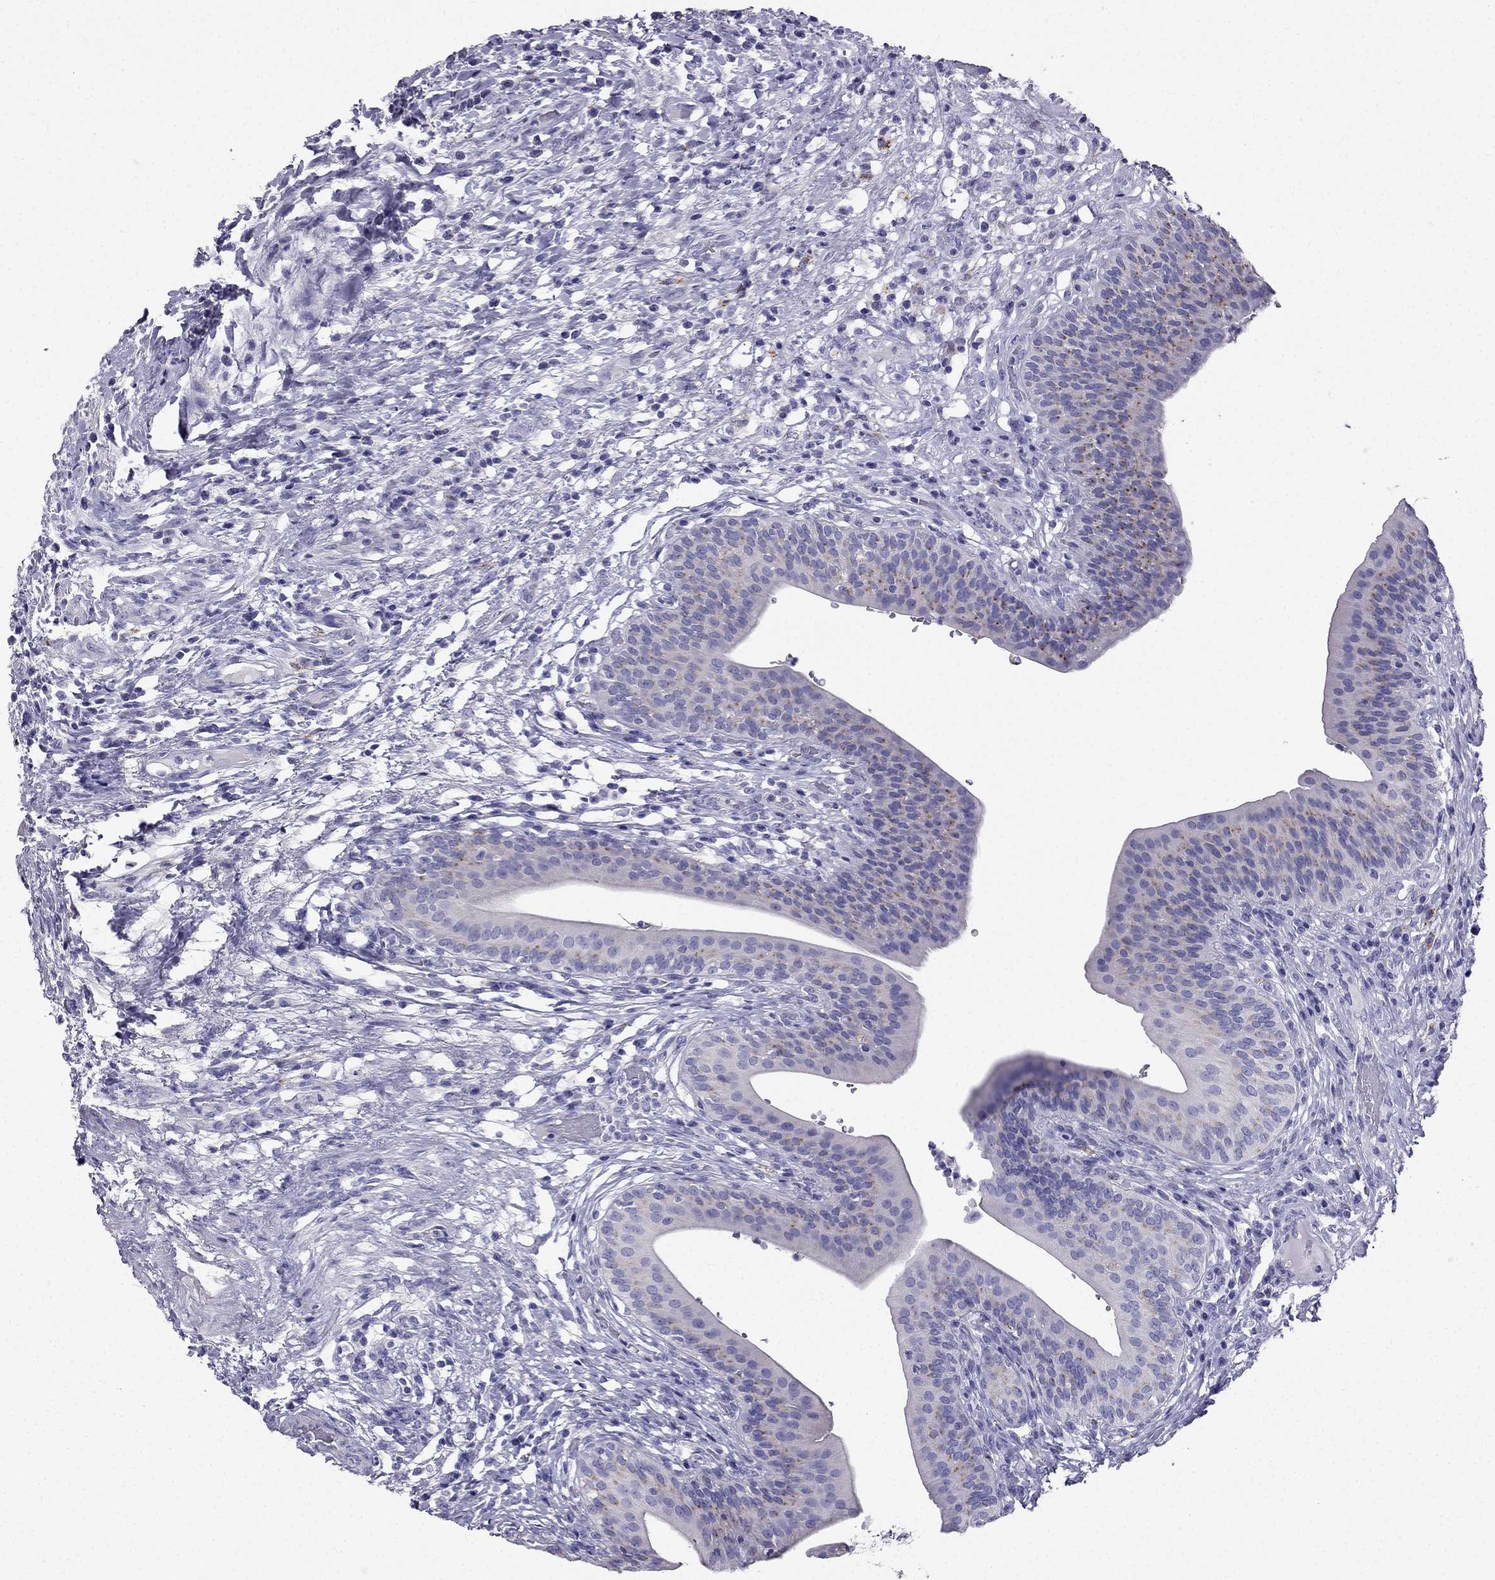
{"staining": {"intensity": "negative", "quantity": "none", "location": "none"}, "tissue": "urinary bladder", "cell_type": "Urothelial cells", "image_type": "normal", "snomed": [{"axis": "morphology", "description": "Normal tissue, NOS"}, {"axis": "topography", "description": "Urinary bladder"}], "caption": "Immunohistochemistry image of benign urinary bladder stained for a protein (brown), which exhibits no positivity in urothelial cells. (Stains: DAB (3,3'-diaminobenzidine) IHC with hematoxylin counter stain, Microscopy: brightfield microscopy at high magnification).", "gene": "PTH", "patient": {"sex": "male", "age": 66}}